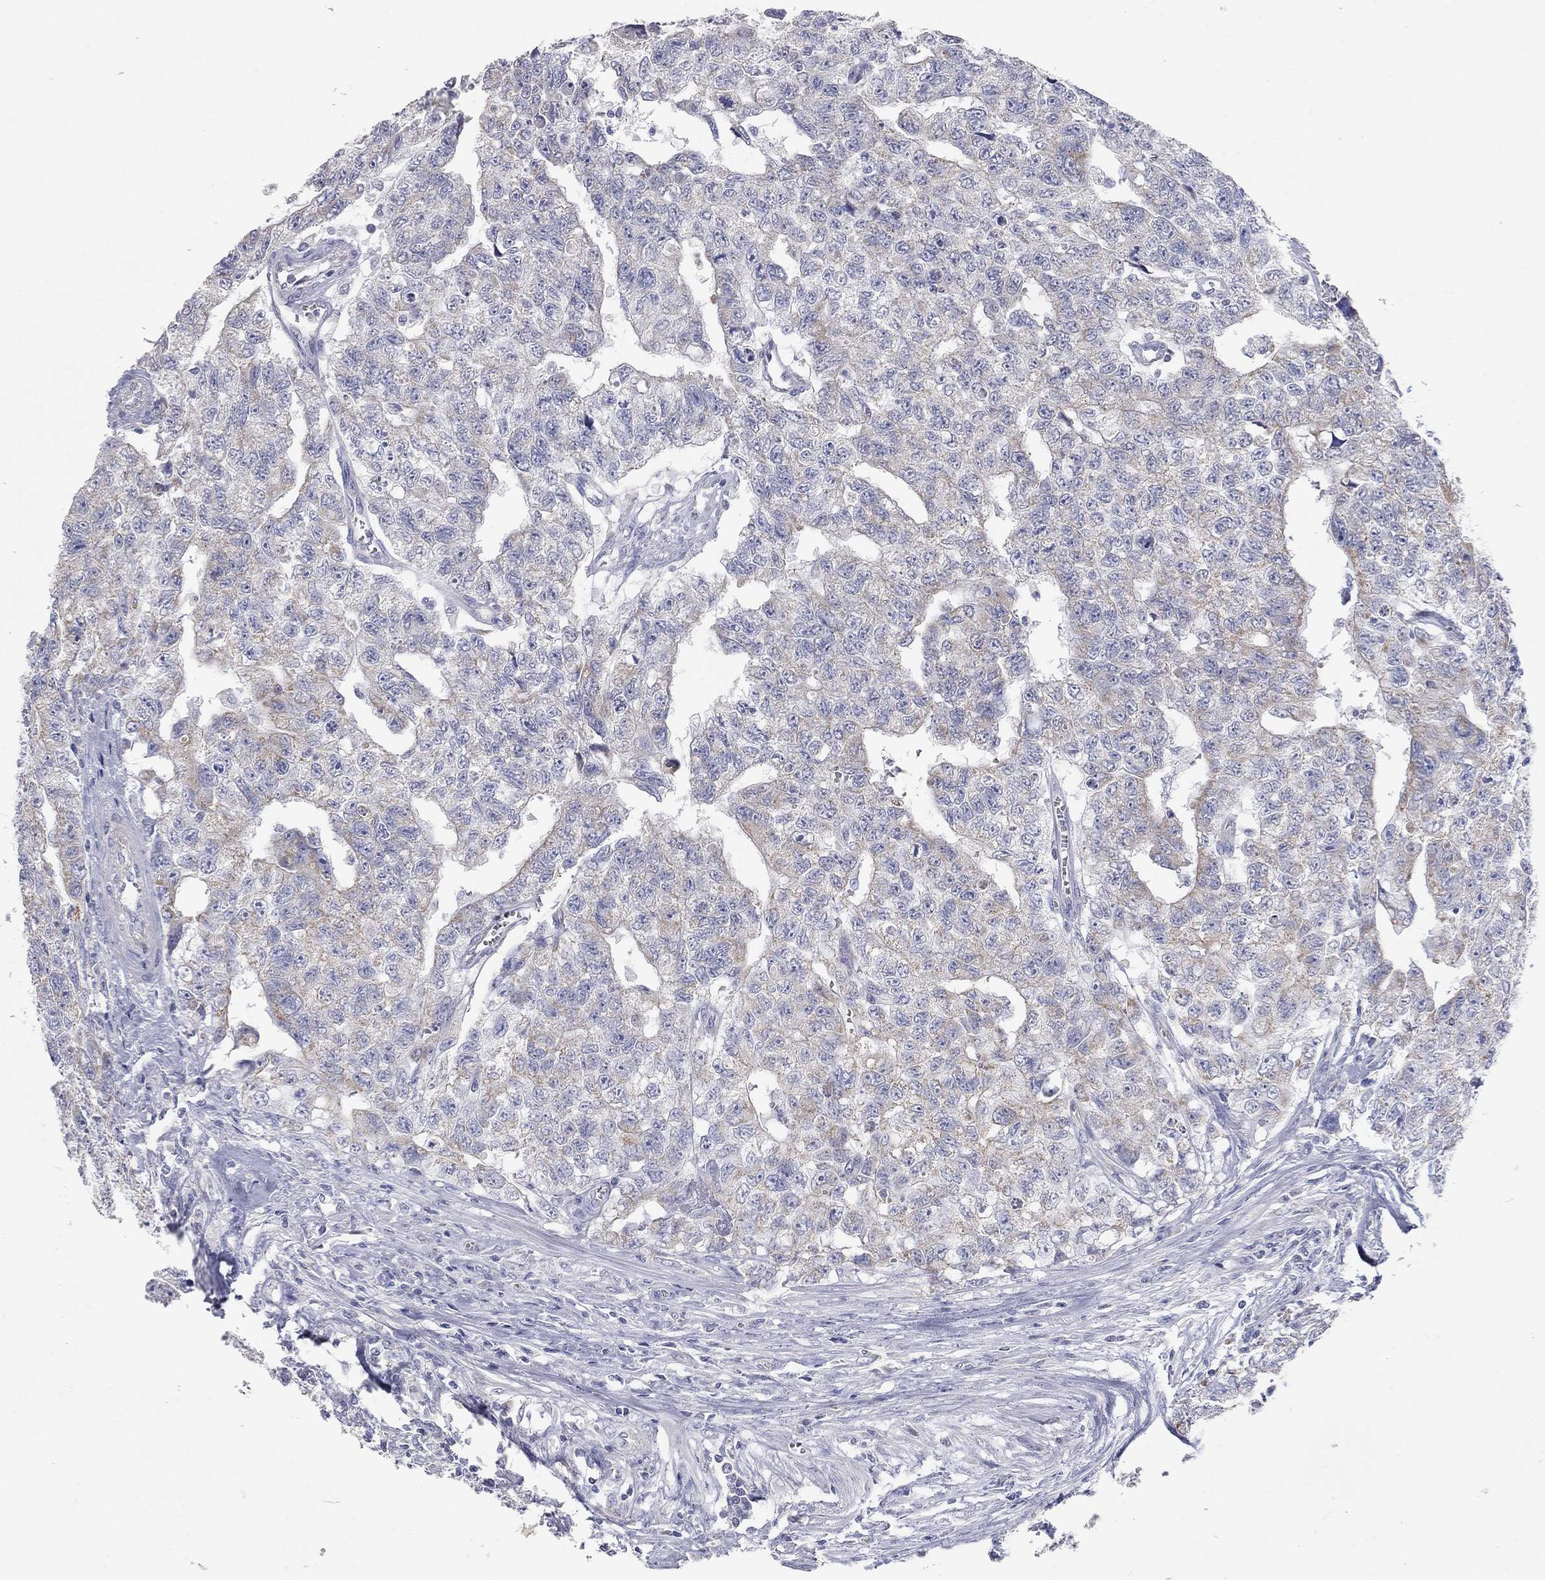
{"staining": {"intensity": "weak", "quantity": "25%-75%", "location": "cytoplasmic/membranous"}, "tissue": "testis cancer", "cell_type": "Tumor cells", "image_type": "cancer", "snomed": [{"axis": "morphology", "description": "Carcinoma, Embryonal, NOS"}, {"axis": "topography", "description": "Testis"}], "caption": "Immunohistochemical staining of testis cancer (embryonal carcinoma) demonstrates low levels of weak cytoplasmic/membranous protein positivity in approximately 25%-75% of tumor cells.", "gene": "CFAP161", "patient": {"sex": "male", "age": 24}}